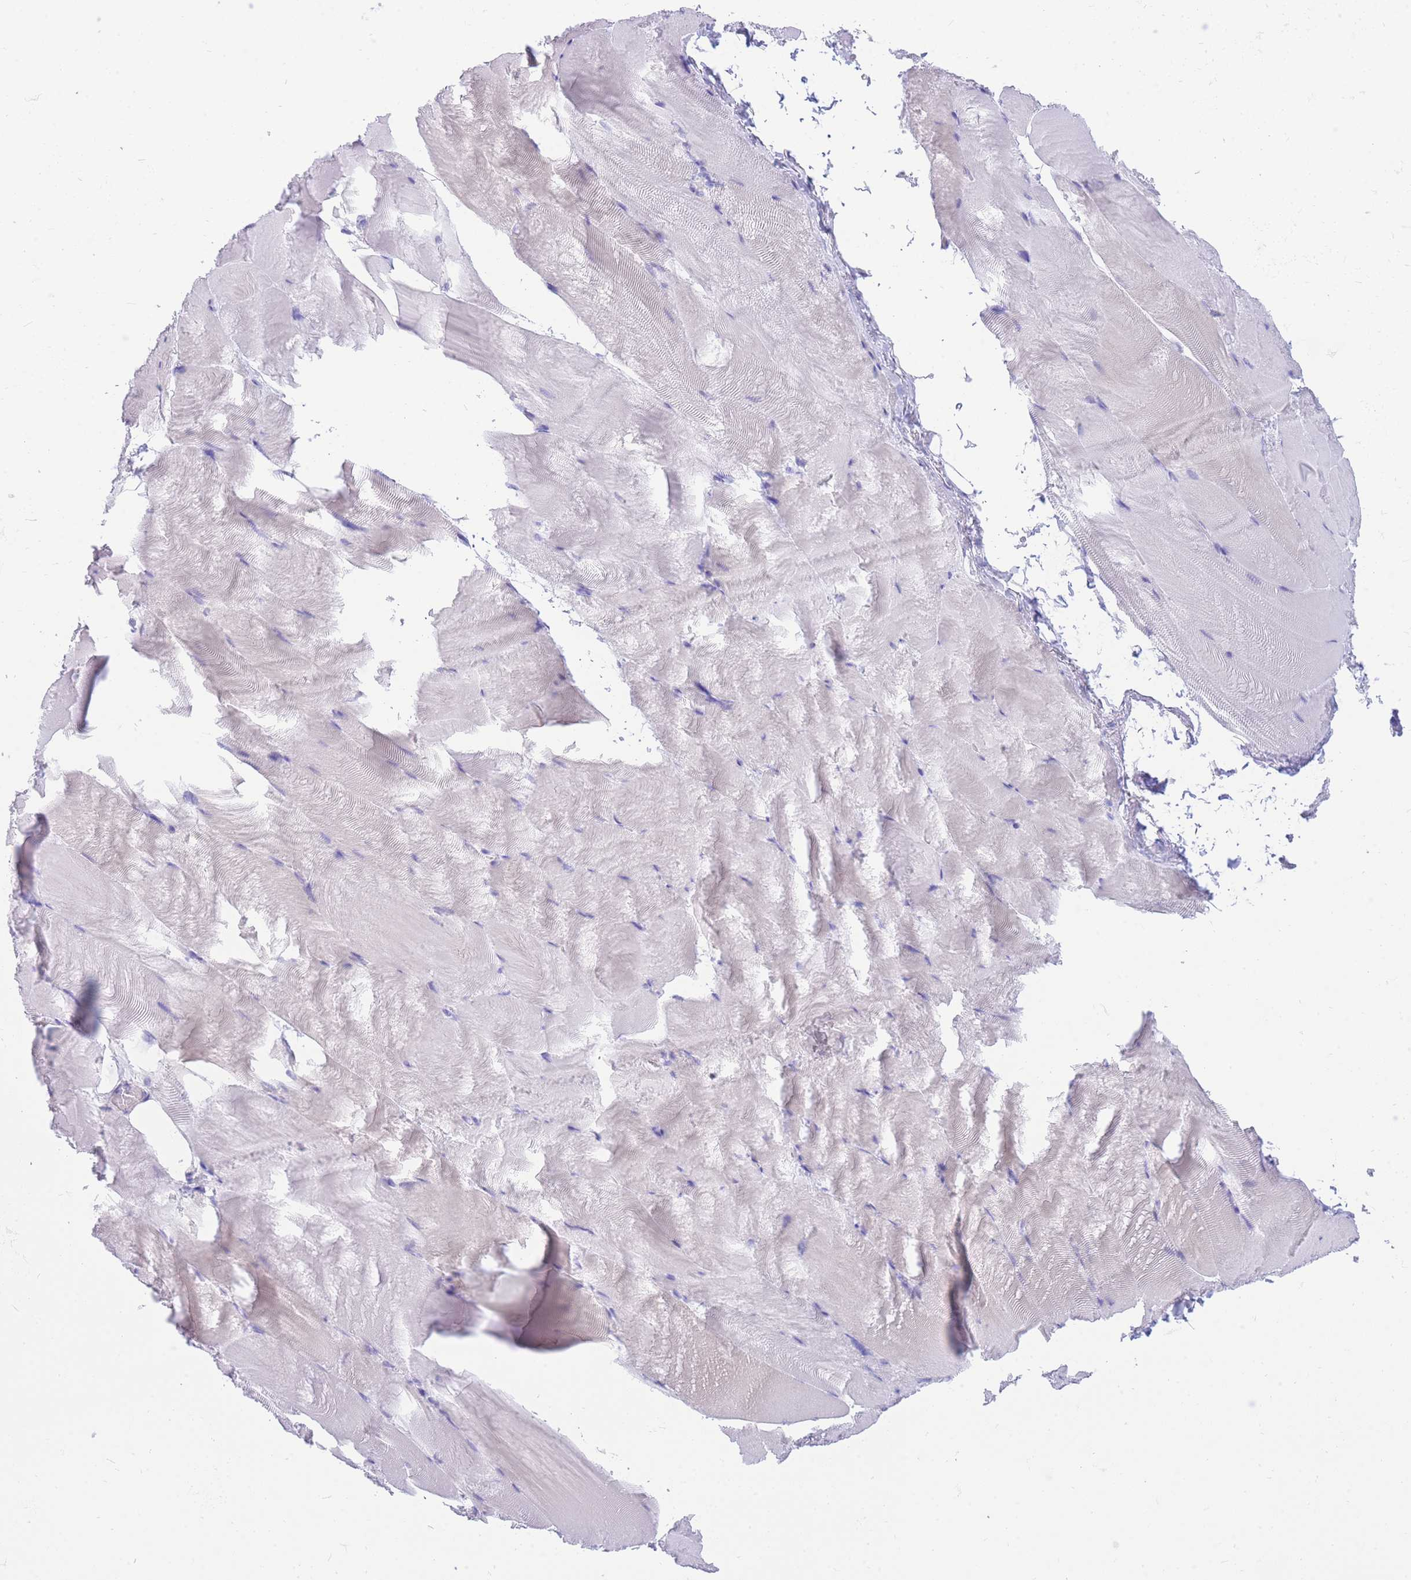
{"staining": {"intensity": "negative", "quantity": "none", "location": "none"}, "tissue": "skeletal muscle", "cell_type": "Myocytes", "image_type": "normal", "snomed": [{"axis": "morphology", "description": "Normal tissue, NOS"}, {"axis": "topography", "description": "Skeletal muscle"}], "caption": "This histopathology image is of benign skeletal muscle stained with IHC to label a protein in brown with the nuclei are counter-stained blue. There is no expression in myocytes.", "gene": "ZFP62", "patient": {"sex": "female", "age": 64}}